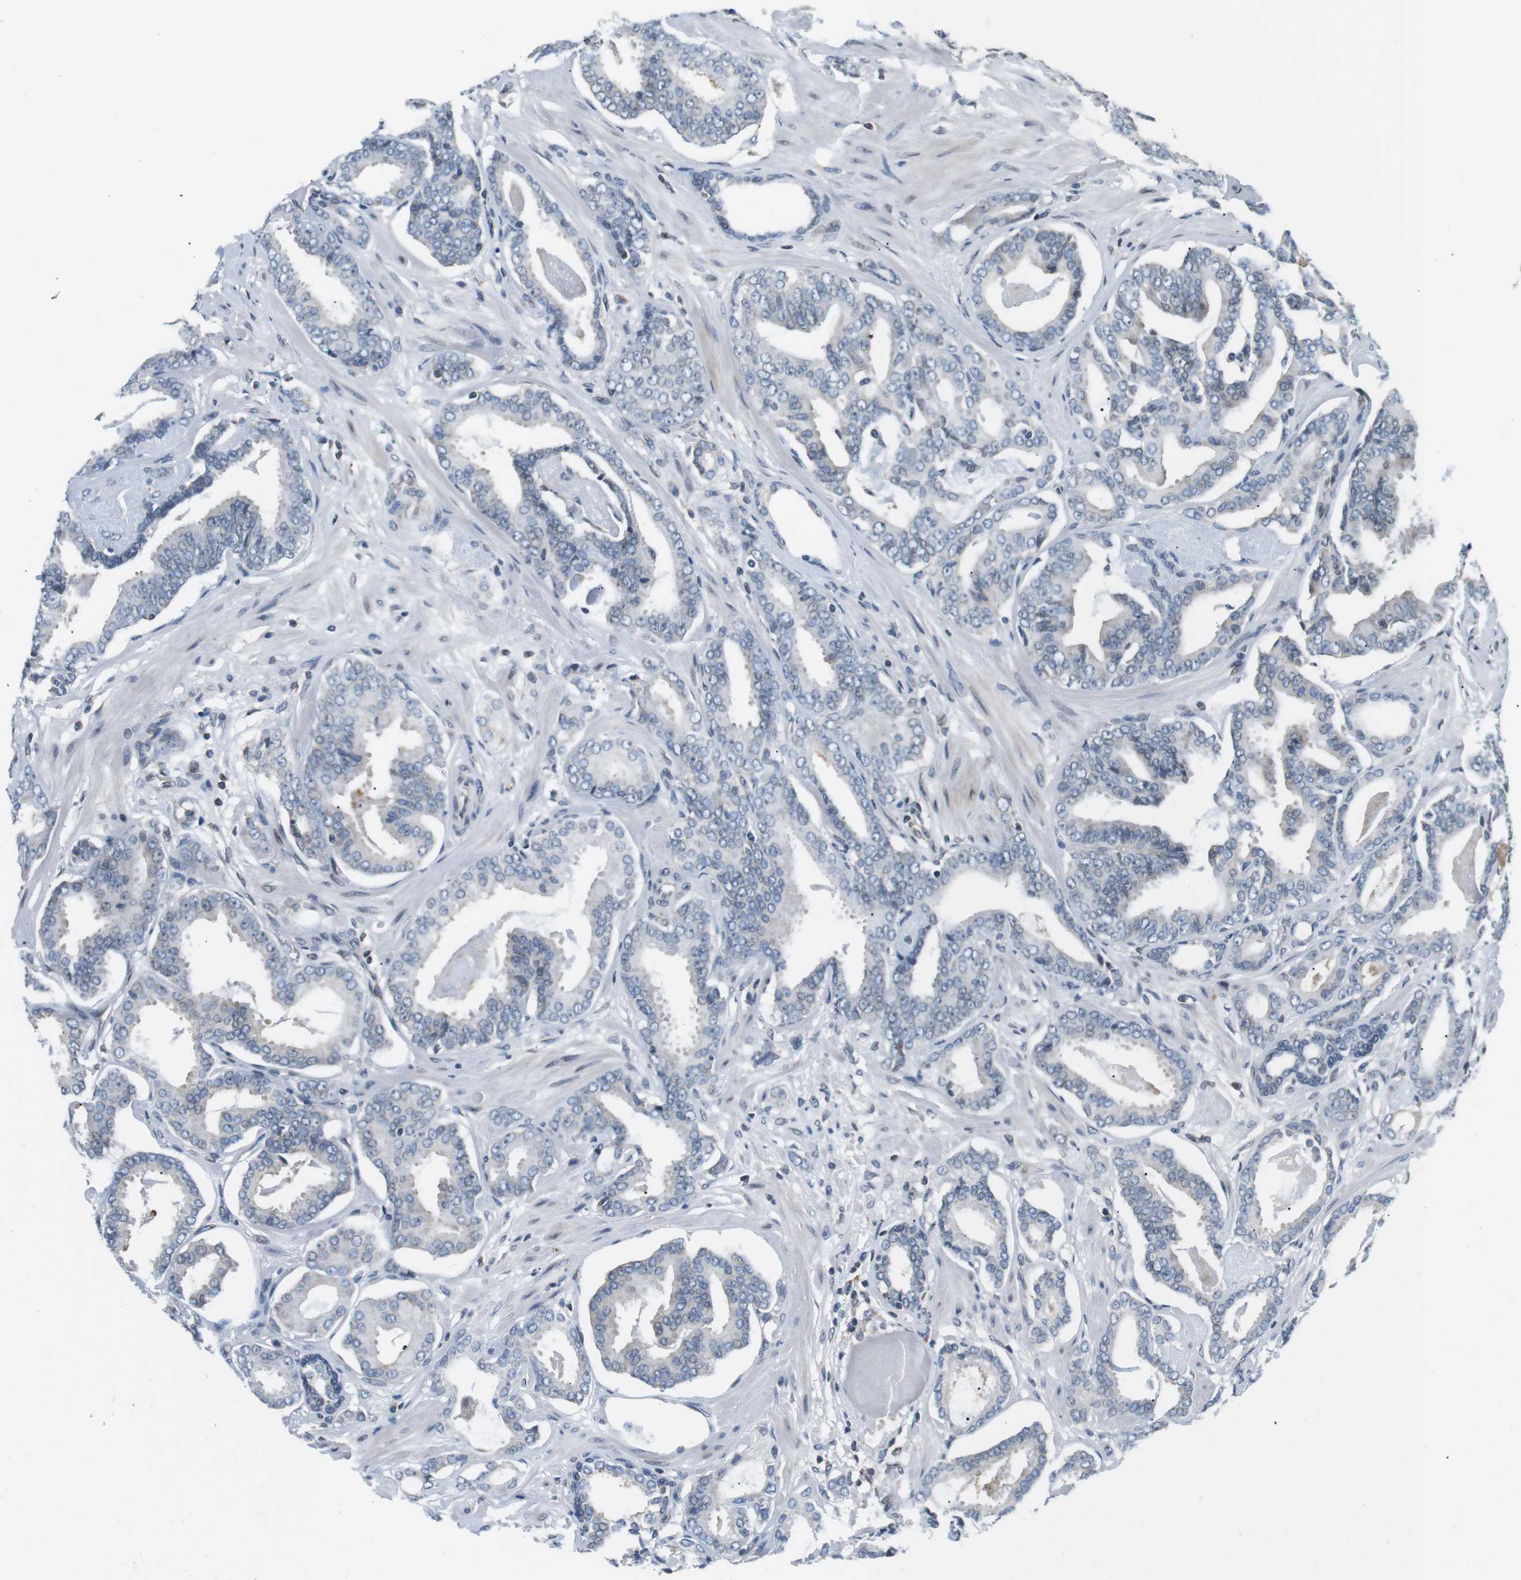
{"staining": {"intensity": "negative", "quantity": "none", "location": "none"}, "tissue": "prostate cancer", "cell_type": "Tumor cells", "image_type": "cancer", "snomed": [{"axis": "morphology", "description": "Adenocarcinoma, Low grade"}, {"axis": "topography", "description": "Prostate"}], "caption": "The immunohistochemistry image has no significant expression in tumor cells of prostate cancer (low-grade adenocarcinoma) tissue. (Brightfield microscopy of DAB (3,3'-diaminobenzidine) immunohistochemistry (IHC) at high magnification).", "gene": "TMX4", "patient": {"sex": "male", "age": 53}}